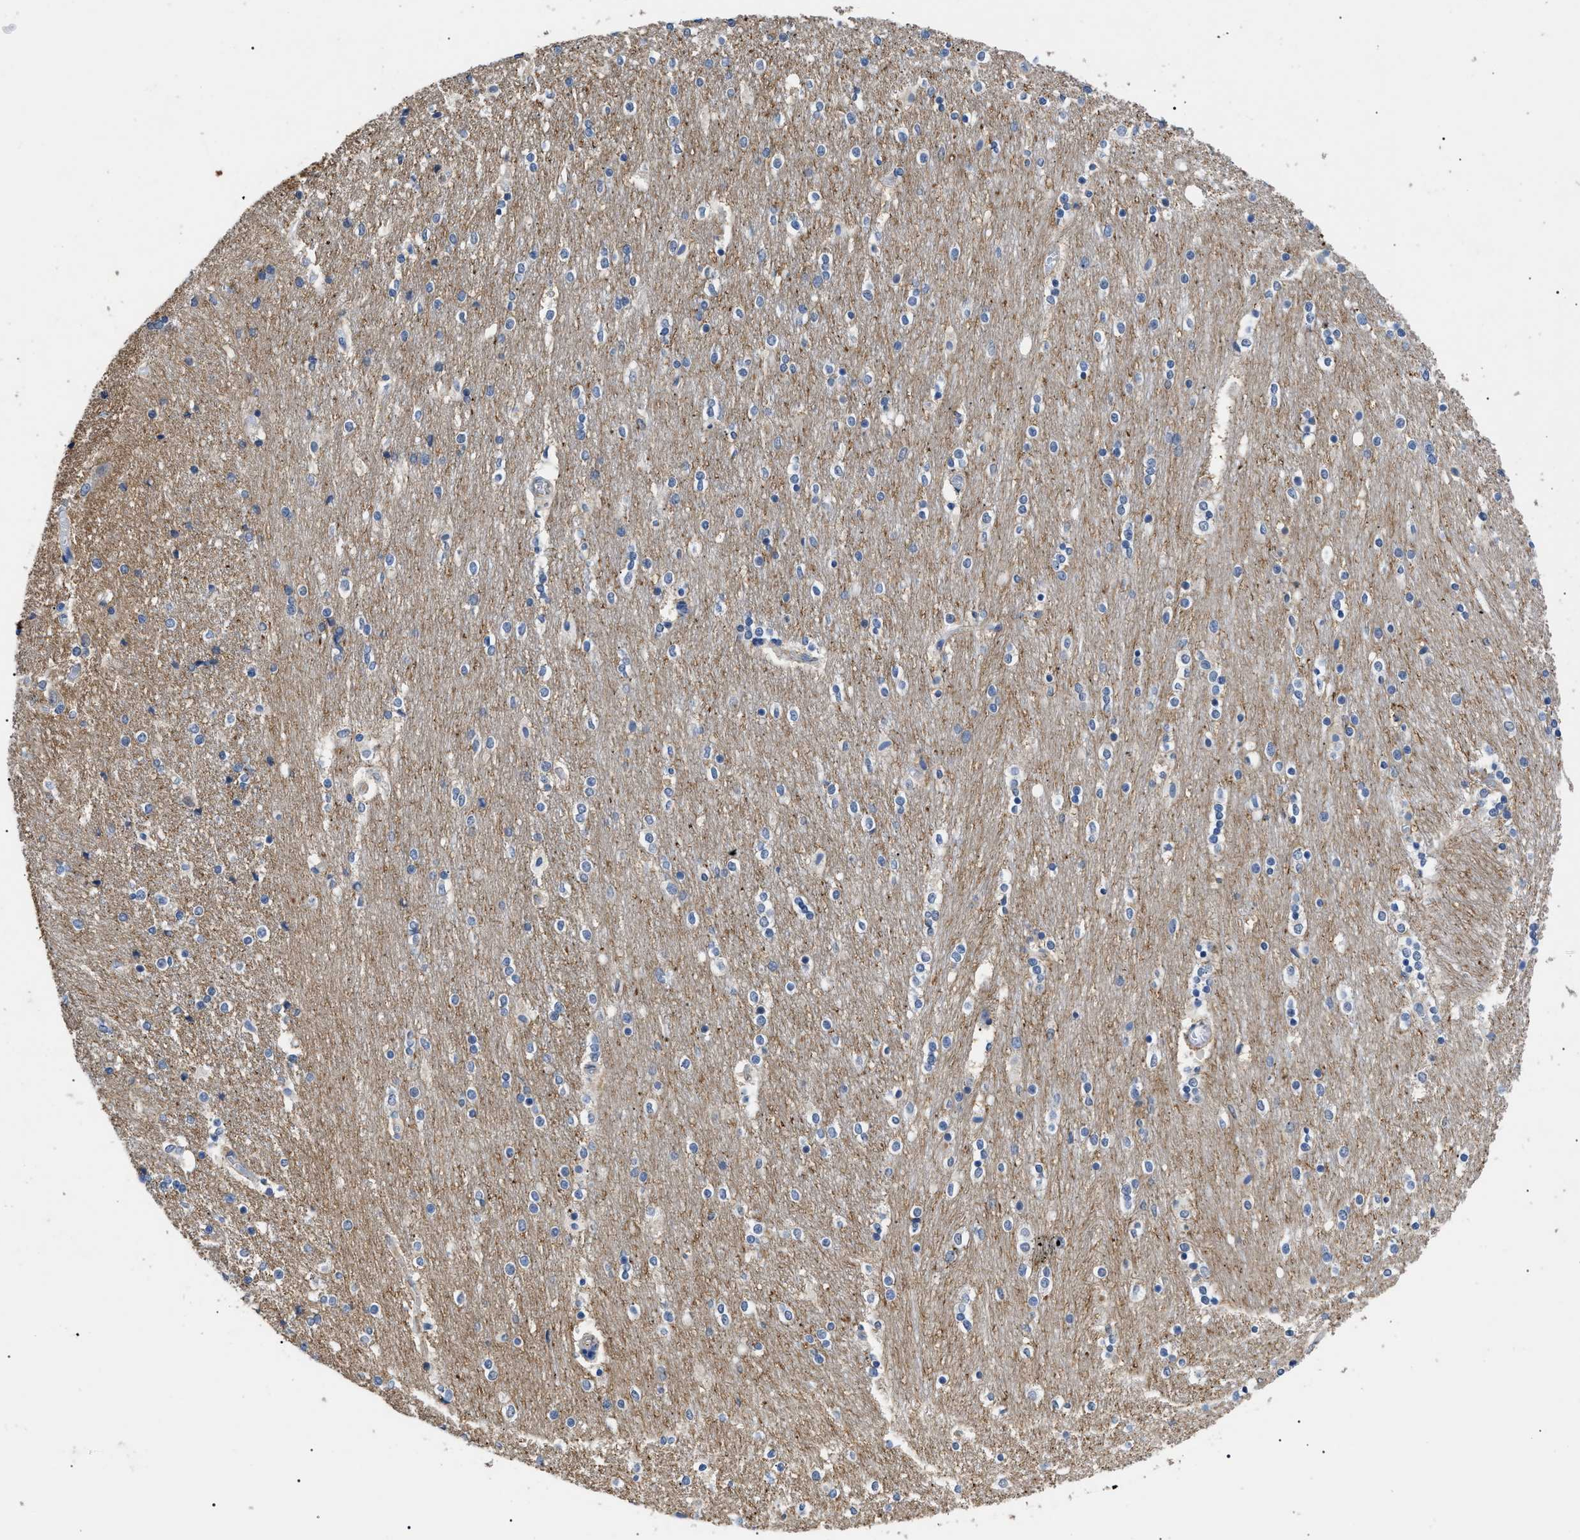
{"staining": {"intensity": "negative", "quantity": "none", "location": "none"}, "tissue": "caudate", "cell_type": "Glial cells", "image_type": "normal", "snomed": [{"axis": "morphology", "description": "Normal tissue, NOS"}, {"axis": "topography", "description": "Lateral ventricle wall"}], "caption": "There is no significant staining in glial cells of caudate. (DAB IHC with hematoxylin counter stain).", "gene": "PRRT2", "patient": {"sex": "female", "age": 54}}